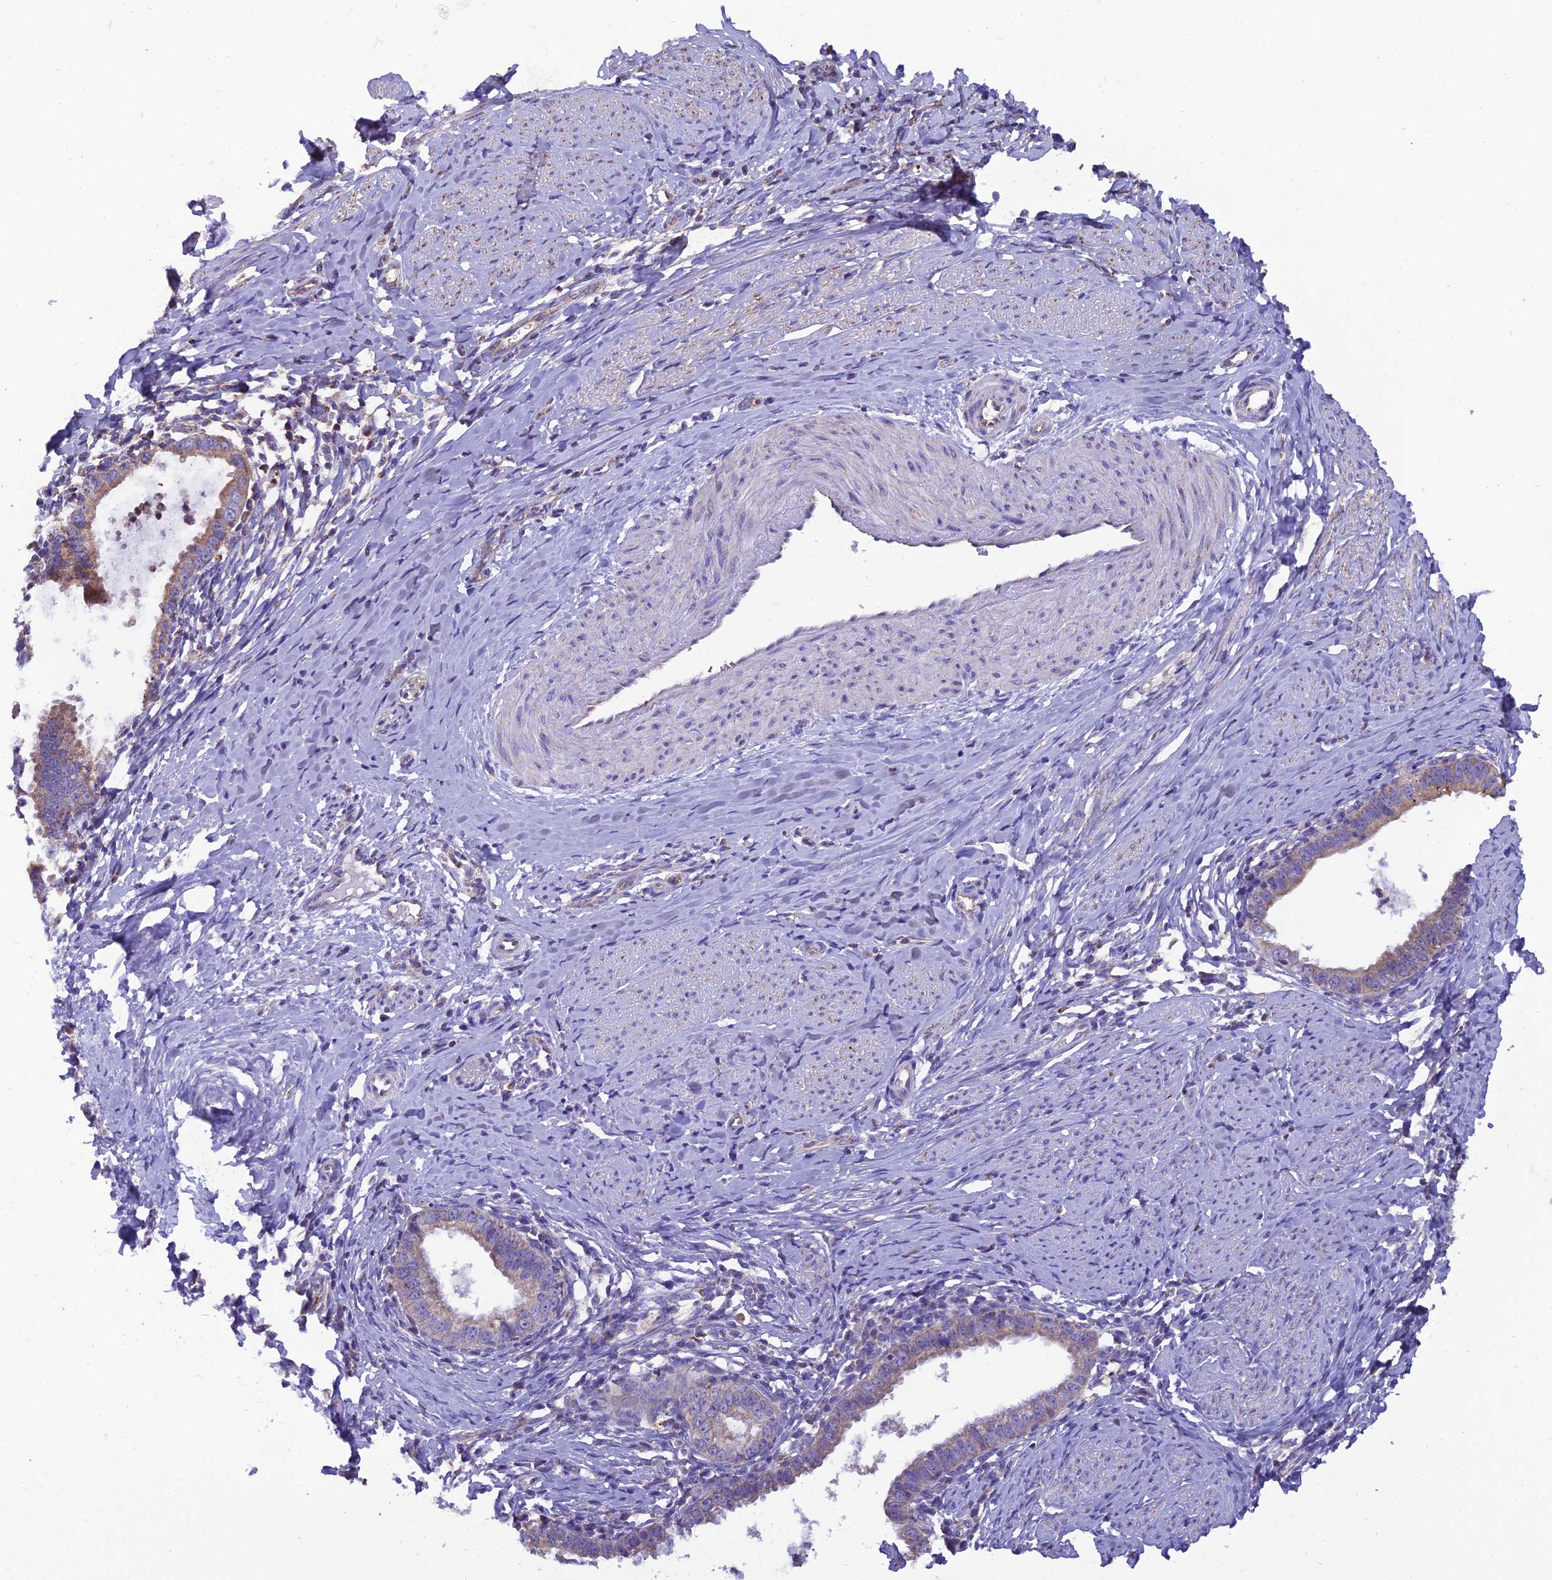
{"staining": {"intensity": "weak", "quantity": "25%-75%", "location": "cytoplasmic/membranous"}, "tissue": "cervical cancer", "cell_type": "Tumor cells", "image_type": "cancer", "snomed": [{"axis": "morphology", "description": "Adenocarcinoma, NOS"}, {"axis": "topography", "description": "Cervix"}], "caption": "Human cervical cancer (adenocarcinoma) stained with a brown dye demonstrates weak cytoplasmic/membranous positive expression in approximately 25%-75% of tumor cells.", "gene": "GPD1", "patient": {"sex": "female", "age": 36}}